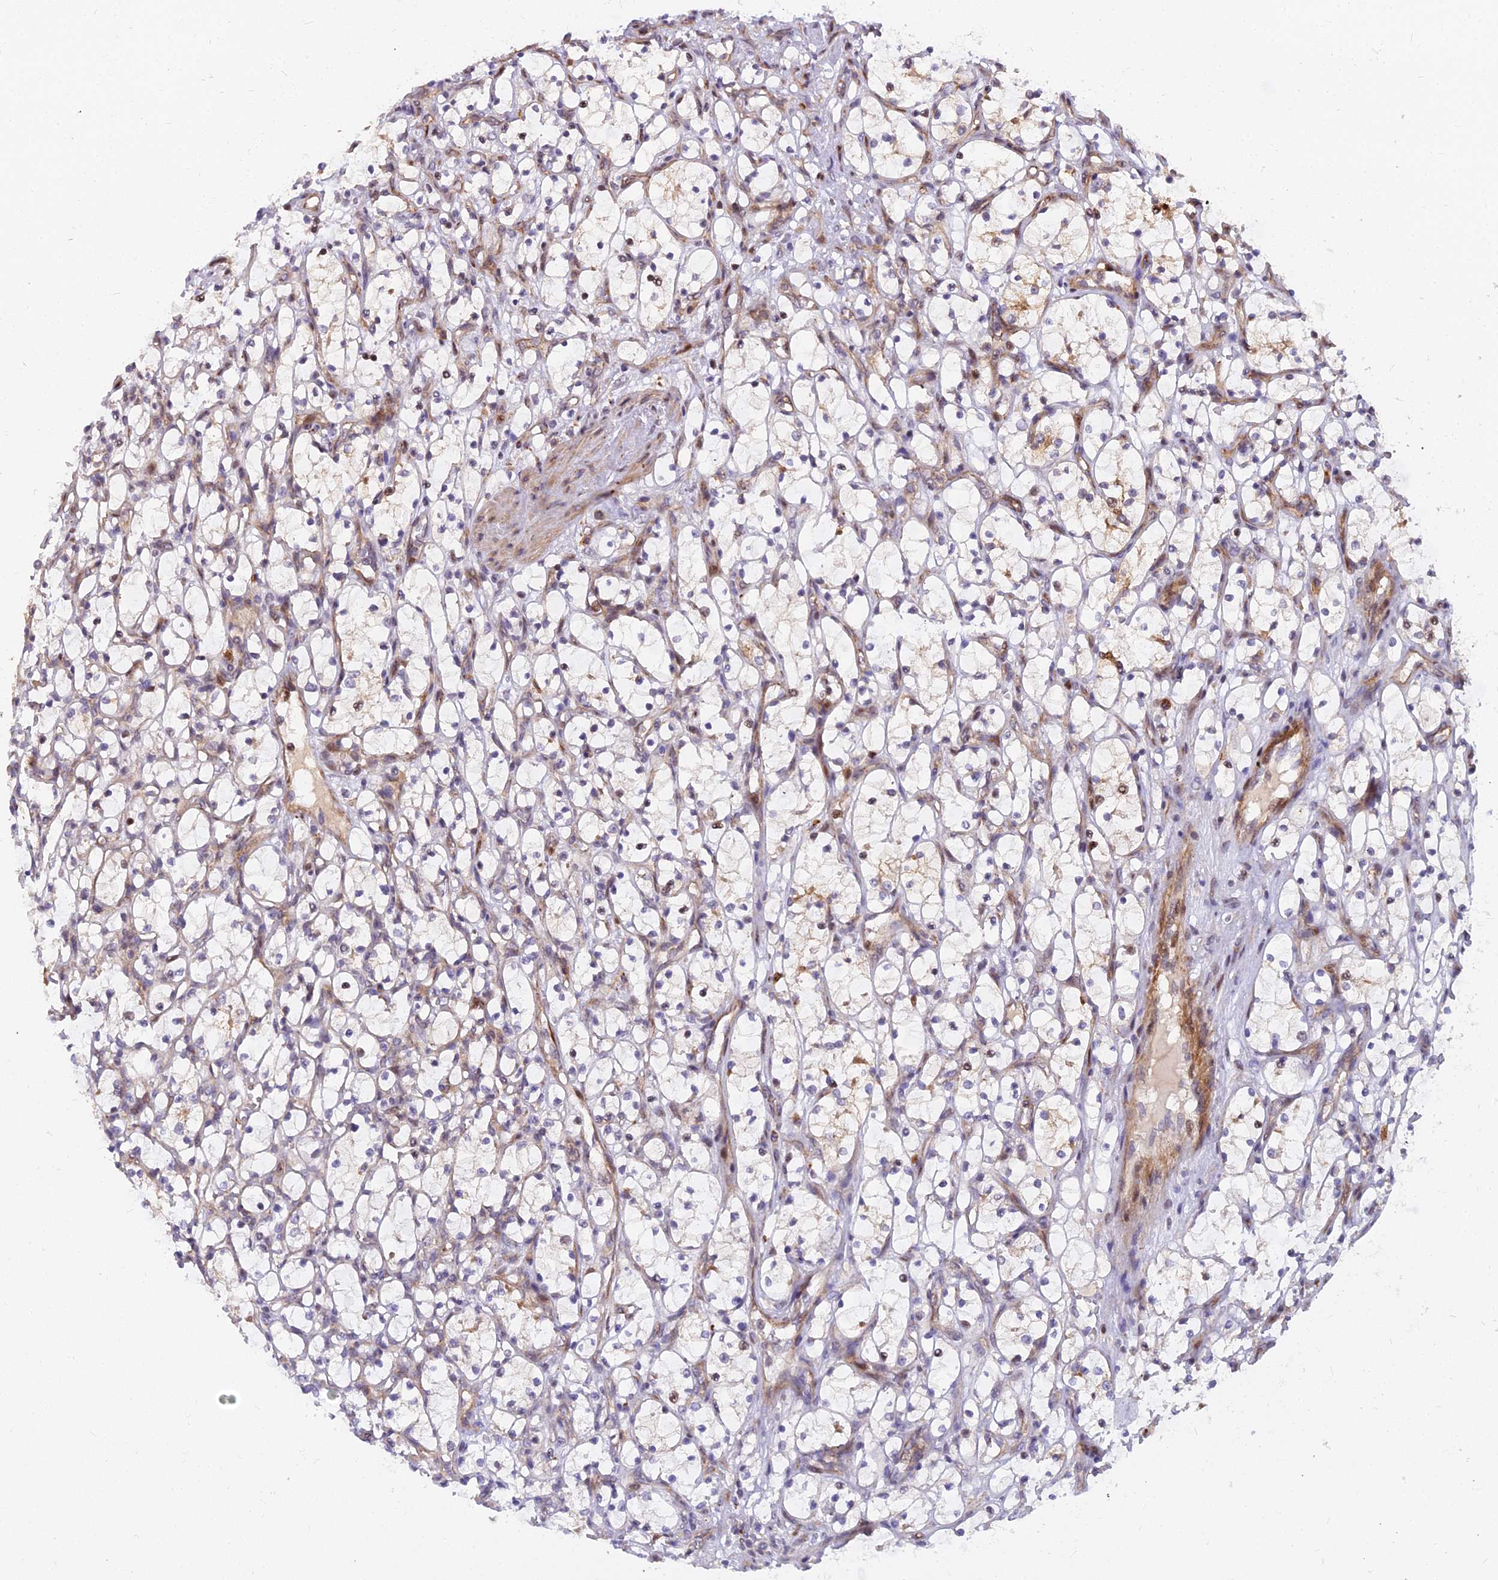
{"staining": {"intensity": "negative", "quantity": "none", "location": "none"}, "tissue": "renal cancer", "cell_type": "Tumor cells", "image_type": "cancer", "snomed": [{"axis": "morphology", "description": "Adenocarcinoma, NOS"}, {"axis": "topography", "description": "Kidney"}], "caption": "Immunohistochemistry (IHC) of renal cancer (adenocarcinoma) demonstrates no staining in tumor cells.", "gene": "GLYATL3", "patient": {"sex": "female", "age": 69}}